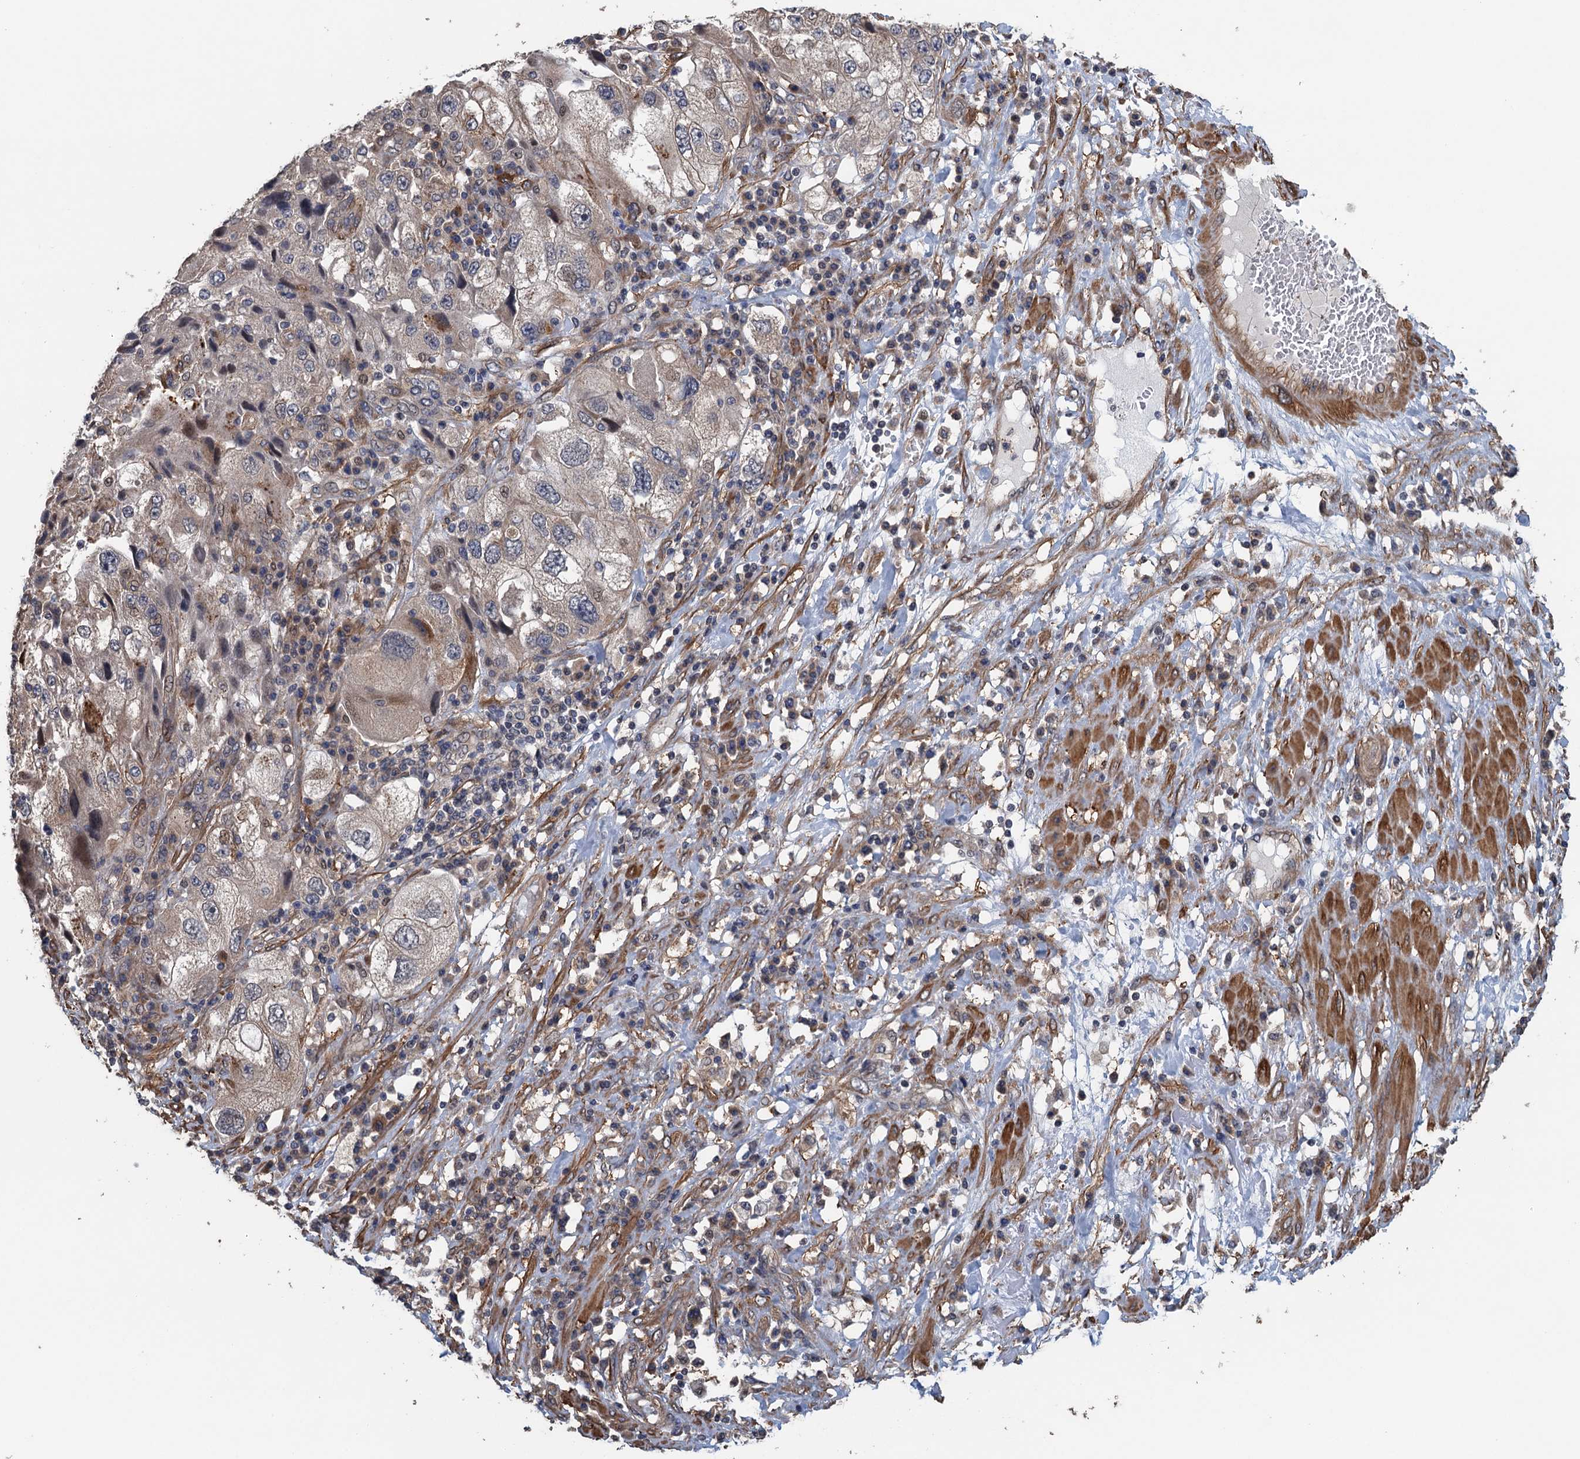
{"staining": {"intensity": "weak", "quantity": ">75%", "location": "cytoplasmic/membranous,nuclear"}, "tissue": "endometrial cancer", "cell_type": "Tumor cells", "image_type": "cancer", "snomed": [{"axis": "morphology", "description": "Adenocarcinoma, NOS"}, {"axis": "topography", "description": "Endometrium"}], "caption": "Protein staining of endometrial cancer tissue reveals weak cytoplasmic/membranous and nuclear positivity in approximately >75% of tumor cells.", "gene": "MEAK7", "patient": {"sex": "female", "age": 49}}